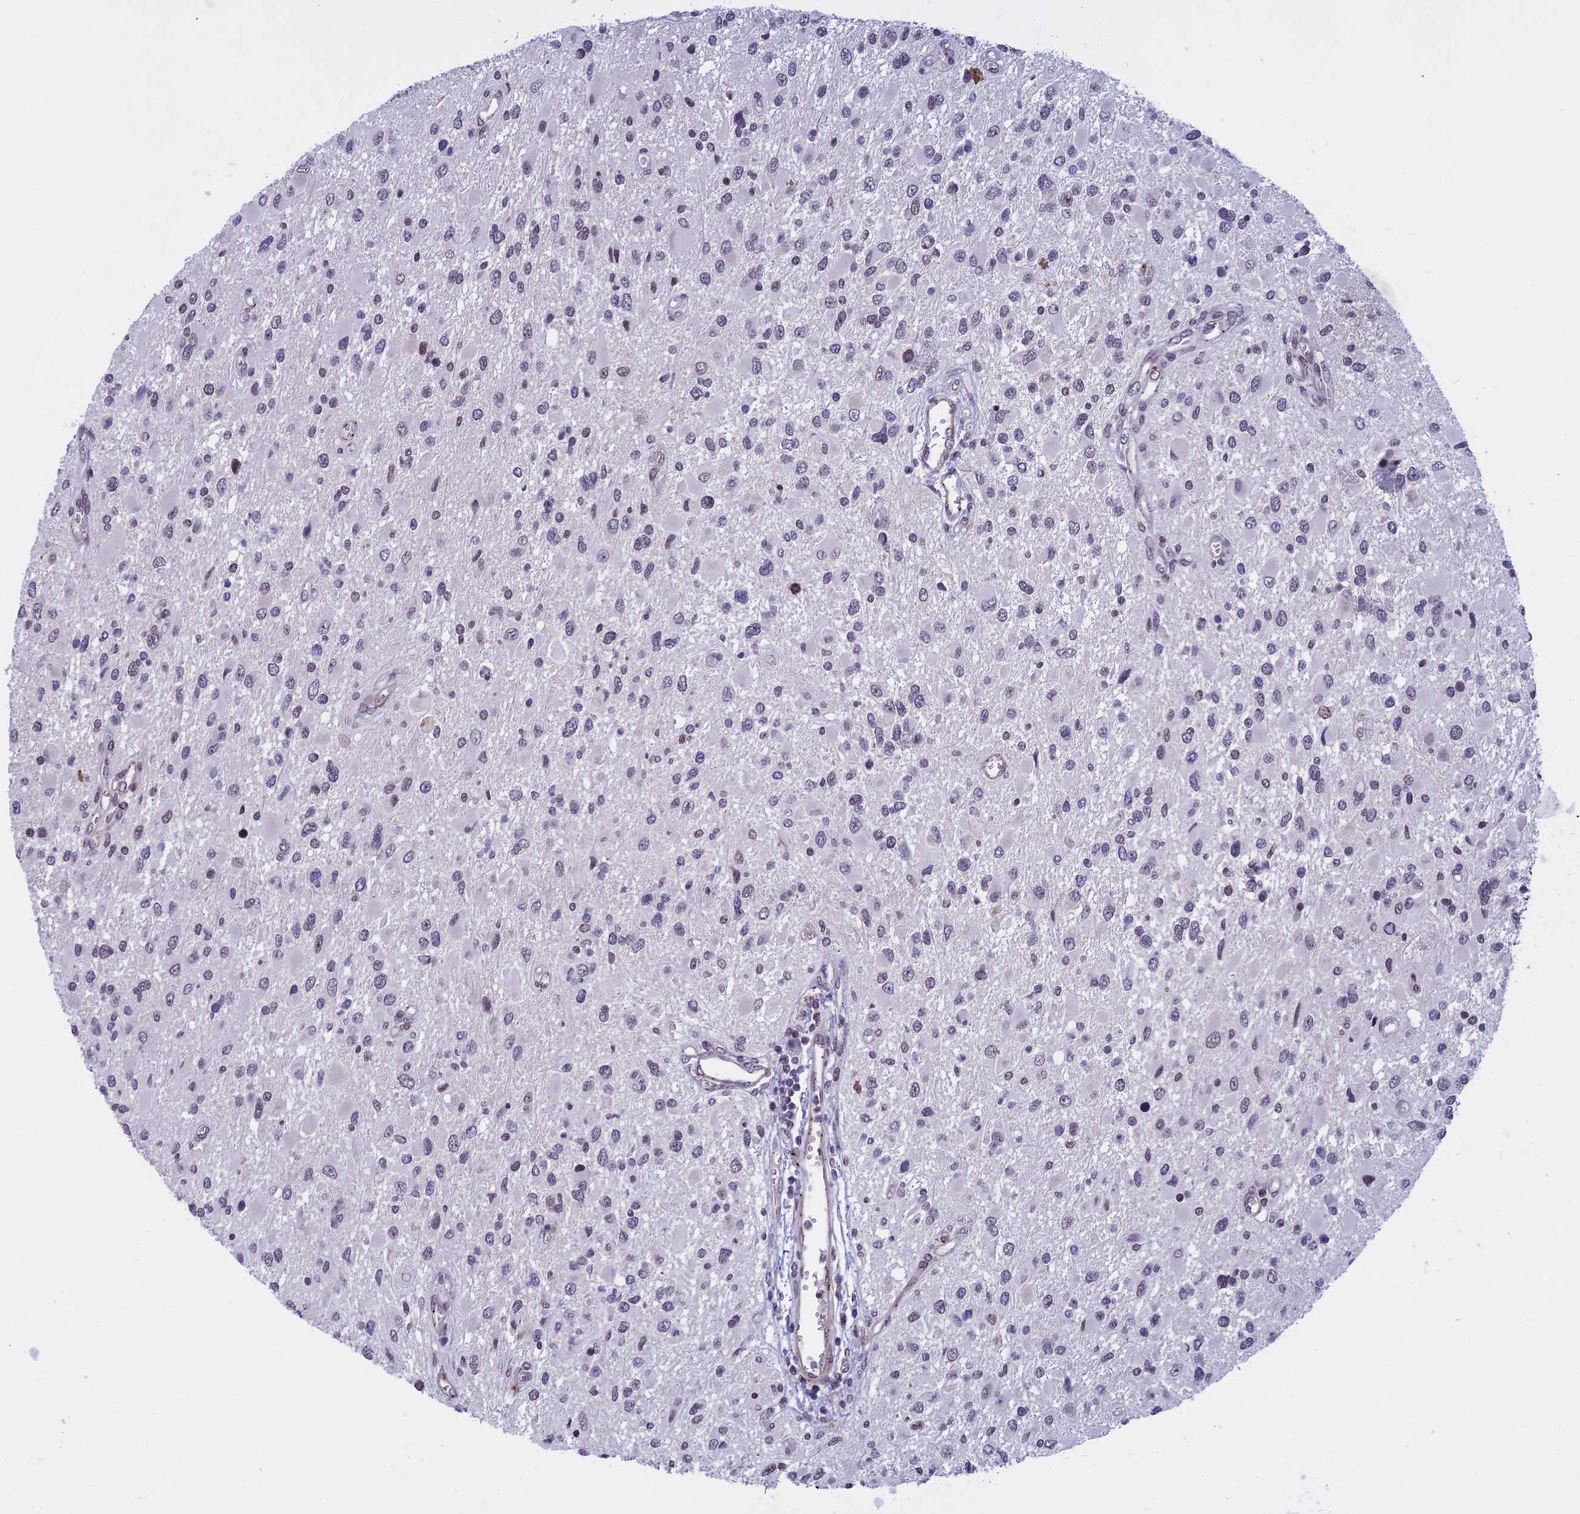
{"staining": {"intensity": "weak", "quantity": "<25%", "location": "nuclear"}, "tissue": "glioma", "cell_type": "Tumor cells", "image_type": "cancer", "snomed": [{"axis": "morphology", "description": "Glioma, malignant, High grade"}, {"axis": "topography", "description": "Brain"}], "caption": "A photomicrograph of human malignant high-grade glioma is negative for staining in tumor cells.", "gene": "NIPBL", "patient": {"sex": "male", "age": 53}}